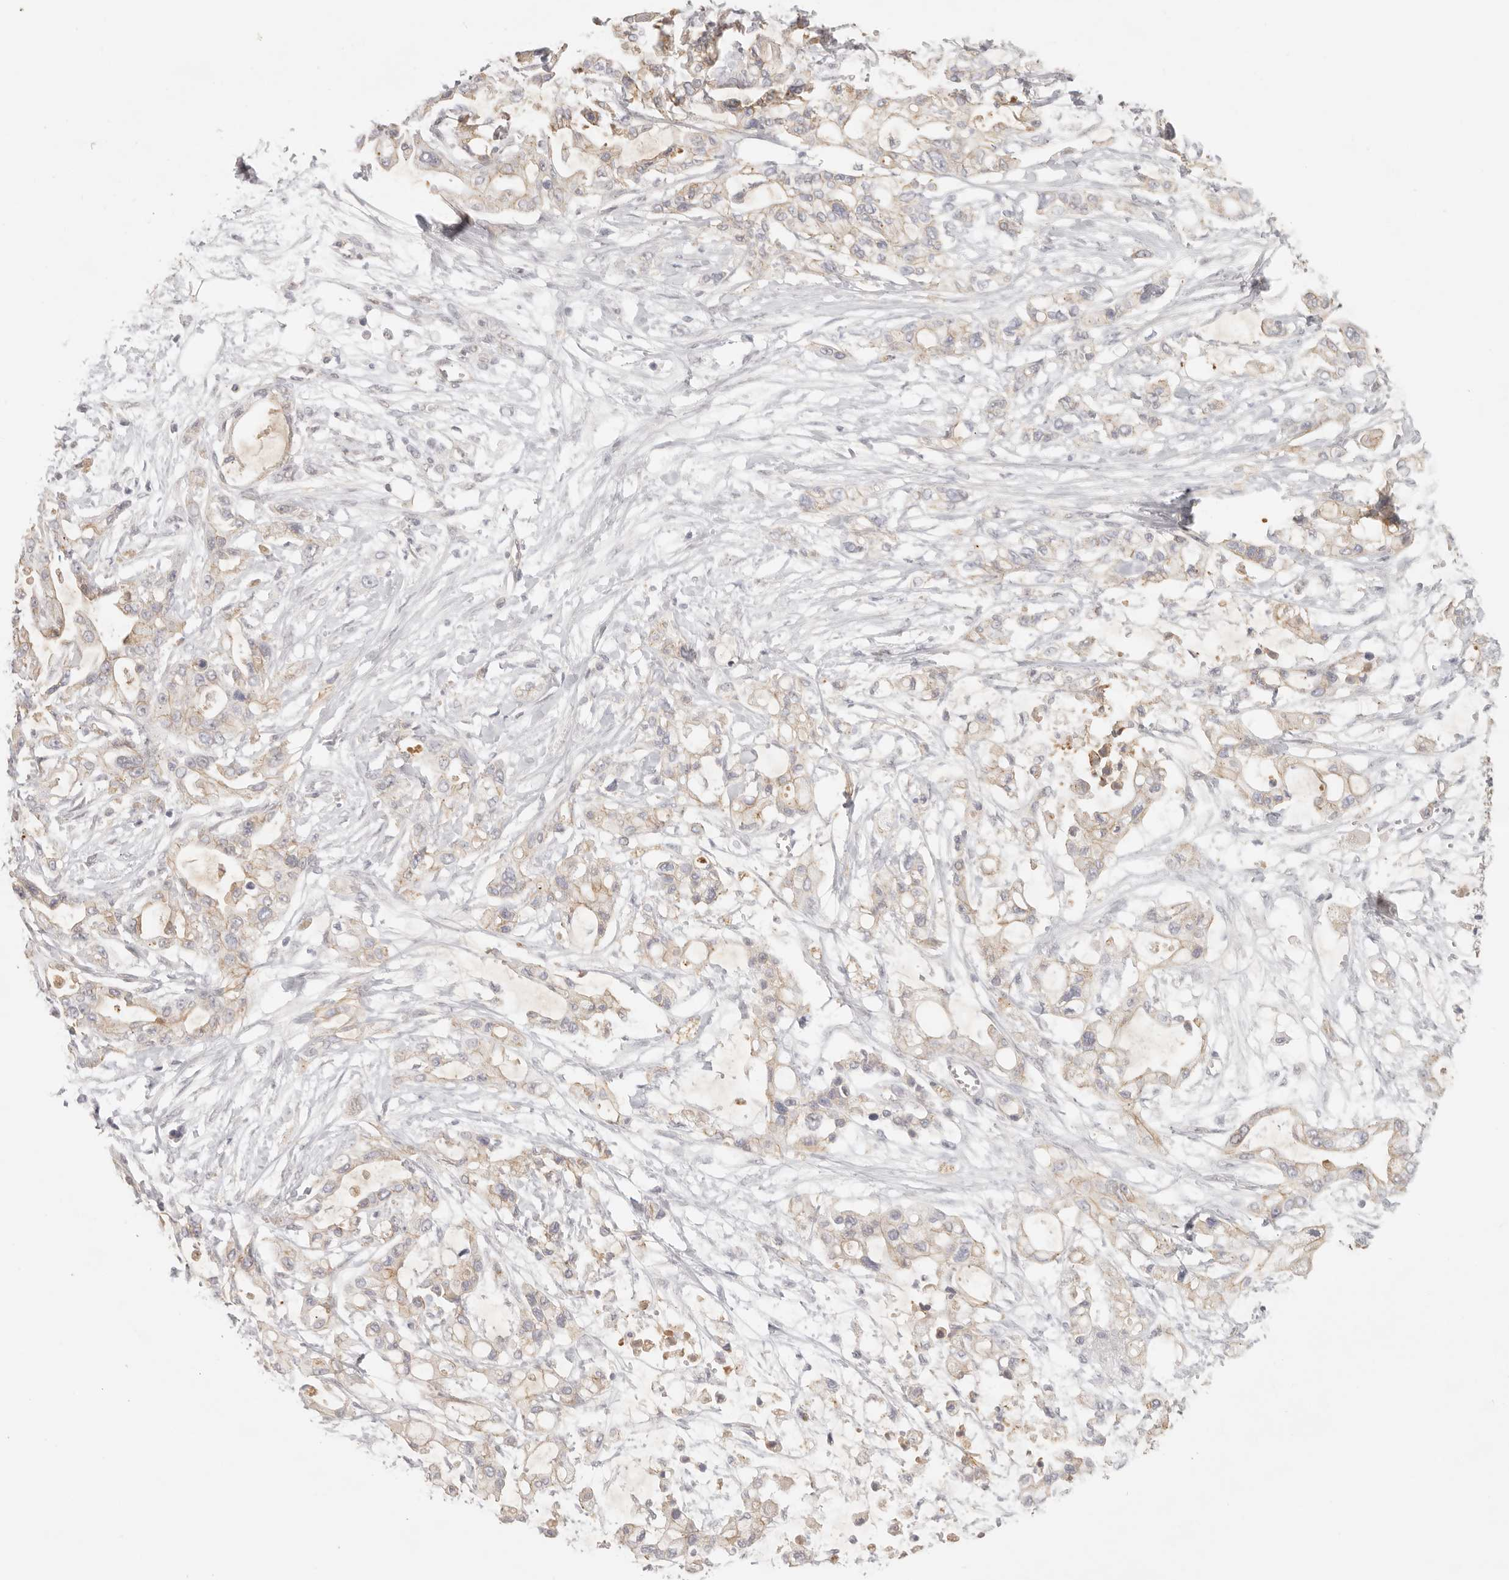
{"staining": {"intensity": "weak", "quantity": ">75%", "location": "cytoplasmic/membranous"}, "tissue": "pancreatic cancer", "cell_type": "Tumor cells", "image_type": "cancer", "snomed": [{"axis": "morphology", "description": "Adenocarcinoma, NOS"}, {"axis": "topography", "description": "Pancreas"}], "caption": "Immunohistochemistry (IHC) (DAB) staining of pancreatic cancer shows weak cytoplasmic/membranous protein positivity in approximately >75% of tumor cells. The staining was performed using DAB to visualize the protein expression in brown, while the nuclei were stained in blue with hematoxylin (Magnification: 20x).", "gene": "ANXA9", "patient": {"sex": "male", "age": 68}}